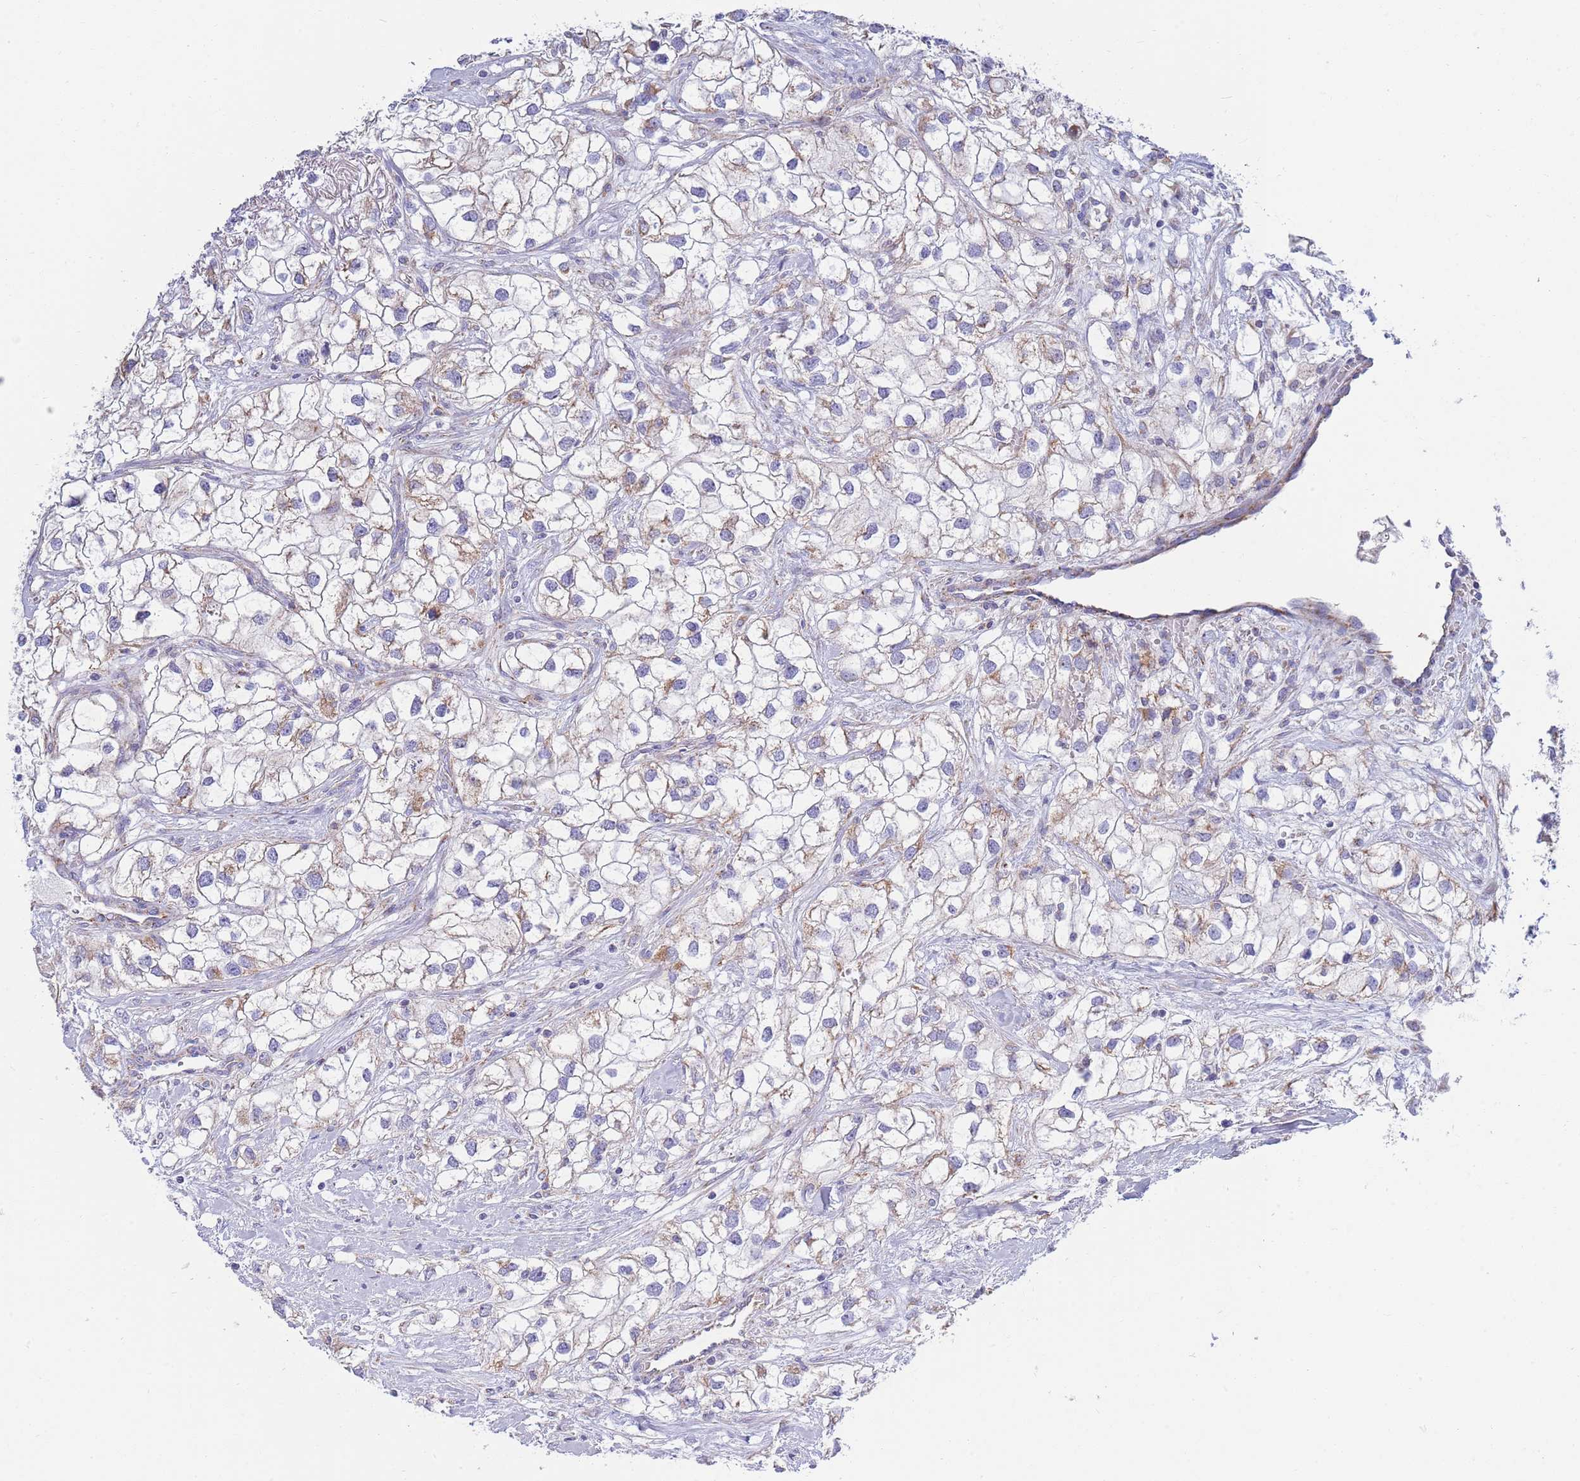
{"staining": {"intensity": "weak", "quantity": "<25%", "location": "cytoplasmic/membranous"}, "tissue": "renal cancer", "cell_type": "Tumor cells", "image_type": "cancer", "snomed": [{"axis": "morphology", "description": "Adenocarcinoma, NOS"}, {"axis": "topography", "description": "Kidney"}], "caption": "This is a histopathology image of immunohistochemistry staining of renal cancer, which shows no expression in tumor cells.", "gene": "EMC8", "patient": {"sex": "male", "age": 59}}